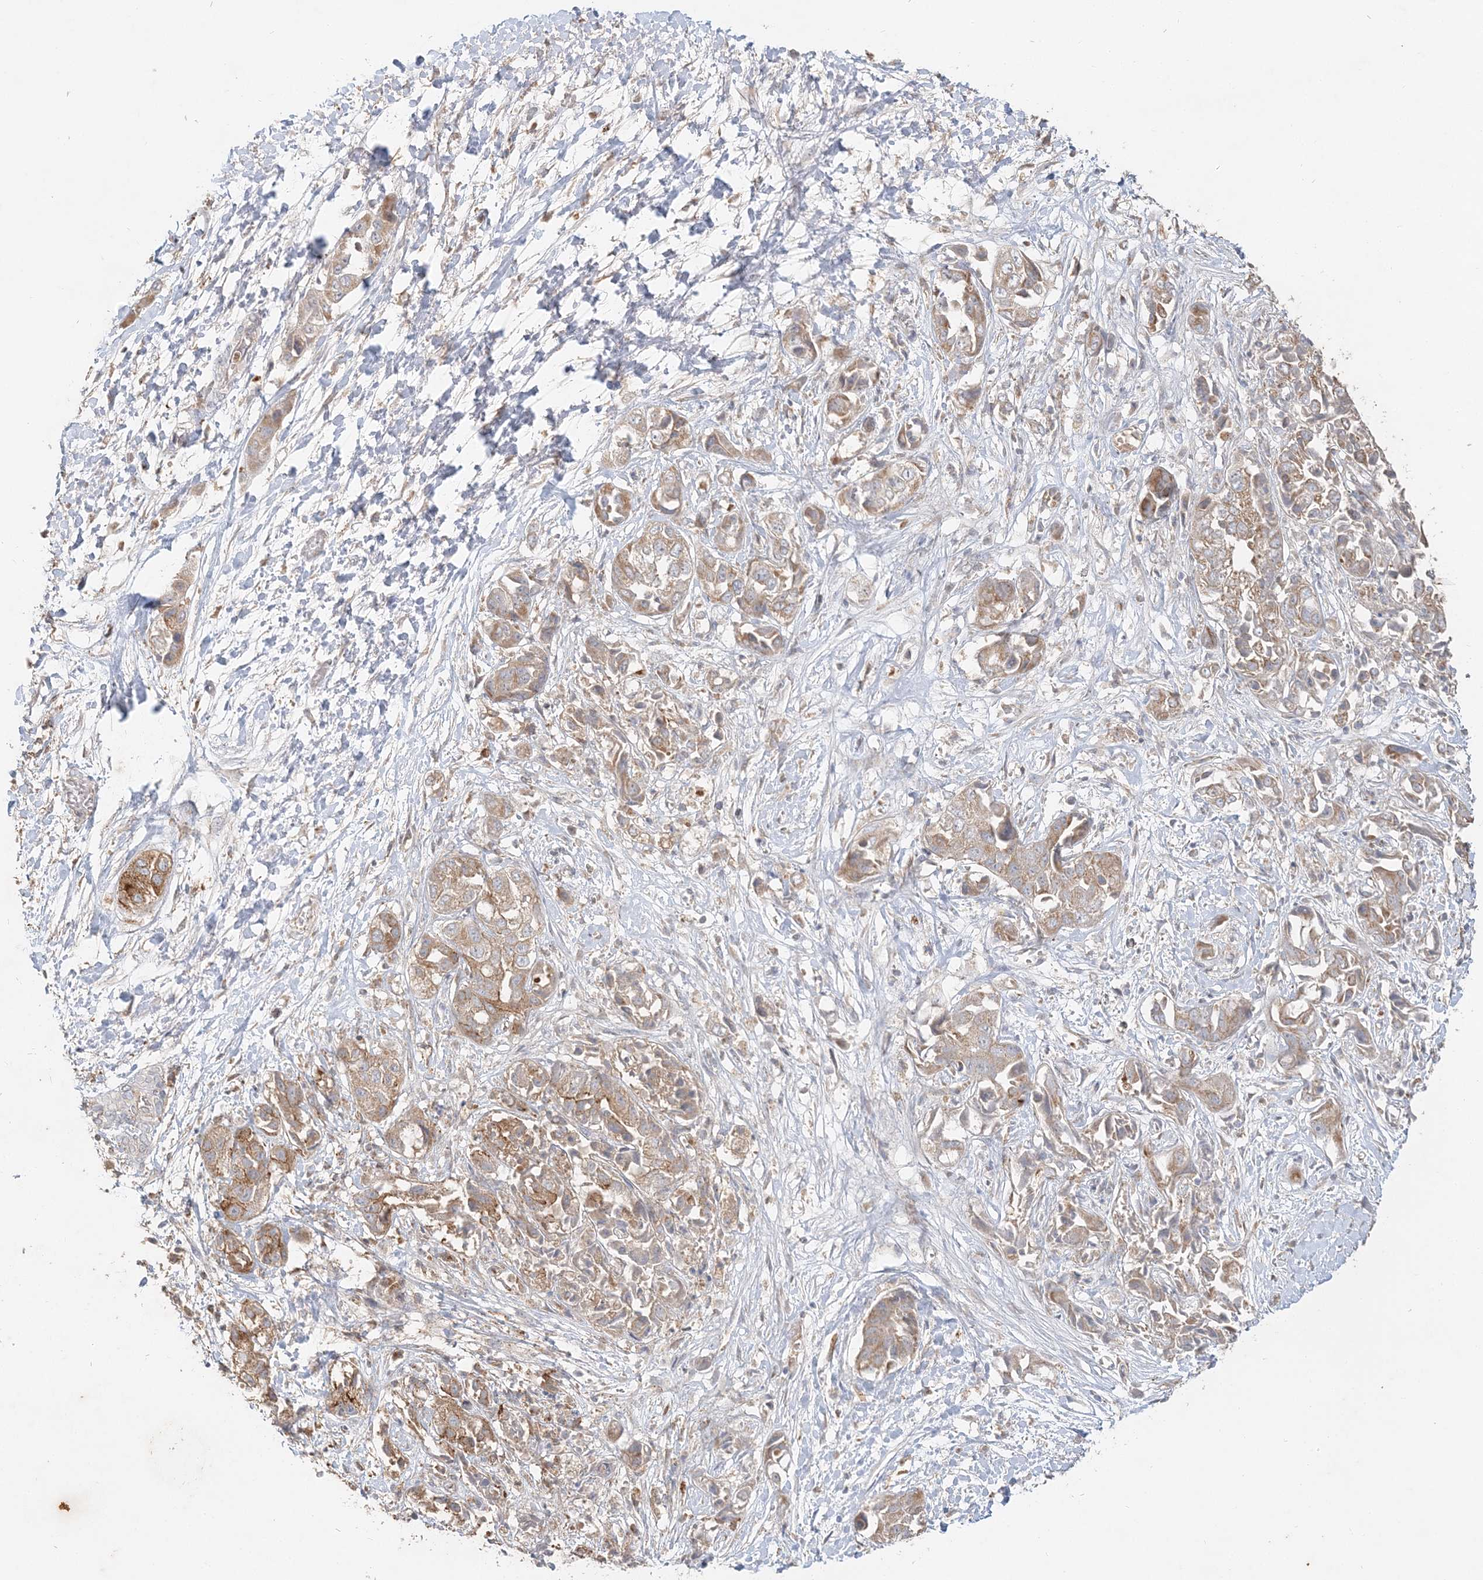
{"staining": {"intensity": "moderate", "quantity": ">75%", "location": "cytoplasmic/membranous"}, "tissue": "liver cancer", "cell_type": "Tumor cells", "image_type": "cancer", "snomed": [{"axis": "morphology", "description": "Cholangiocarcinoma"}, {"axis": "topography", "description": "Liver"}], "caption": "Protein staining of liver cancer tissue displays moderate cytoplasmic/membranous positivity in approximately >75% of tumor cells.", "gene": "RAB14", "patient": {"sex": "female", "age": 52}}